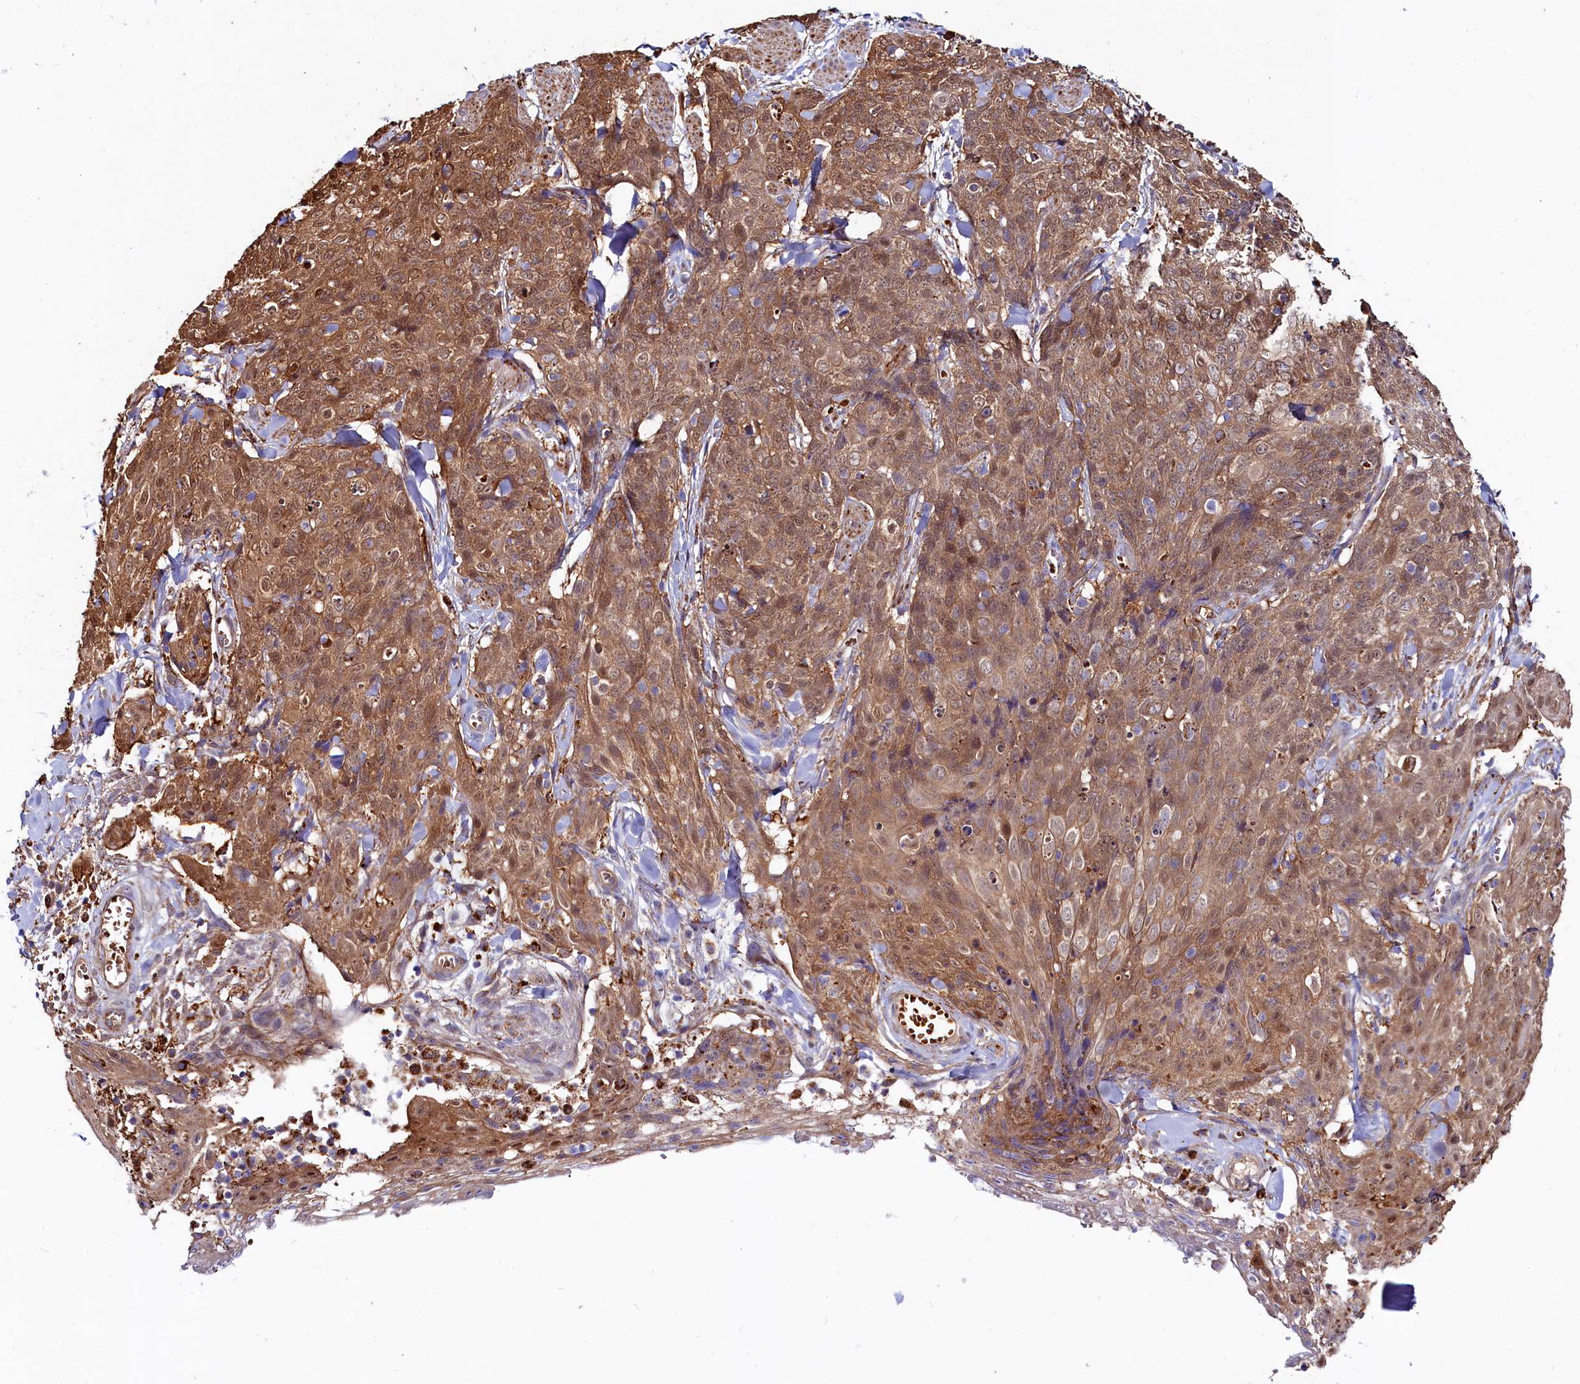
{"staining": {"intensity": "moderate", "quantity": ">75%", "location": "cytoplasmic/membranous,nuclear"}, "tissue": "skin cancer", "cell_type": "Tumor cells", "image_type": "cancer", "snomed": [{"axis": "morphology", "description": "Squamous cell carcinoma, NOS"}, {"axis": "topography", "description": "Skin"}, {"axis": "topography", "description": "Vulva"}], "caption": "A brown stain highlights moderate cytoplasmic/membranous and nuclear positivity of a protein in human squamous cell carcinoma (skin) tumor cells.", "gene": "ASTE1", "patient": {"sex": "female", "age": 85}}